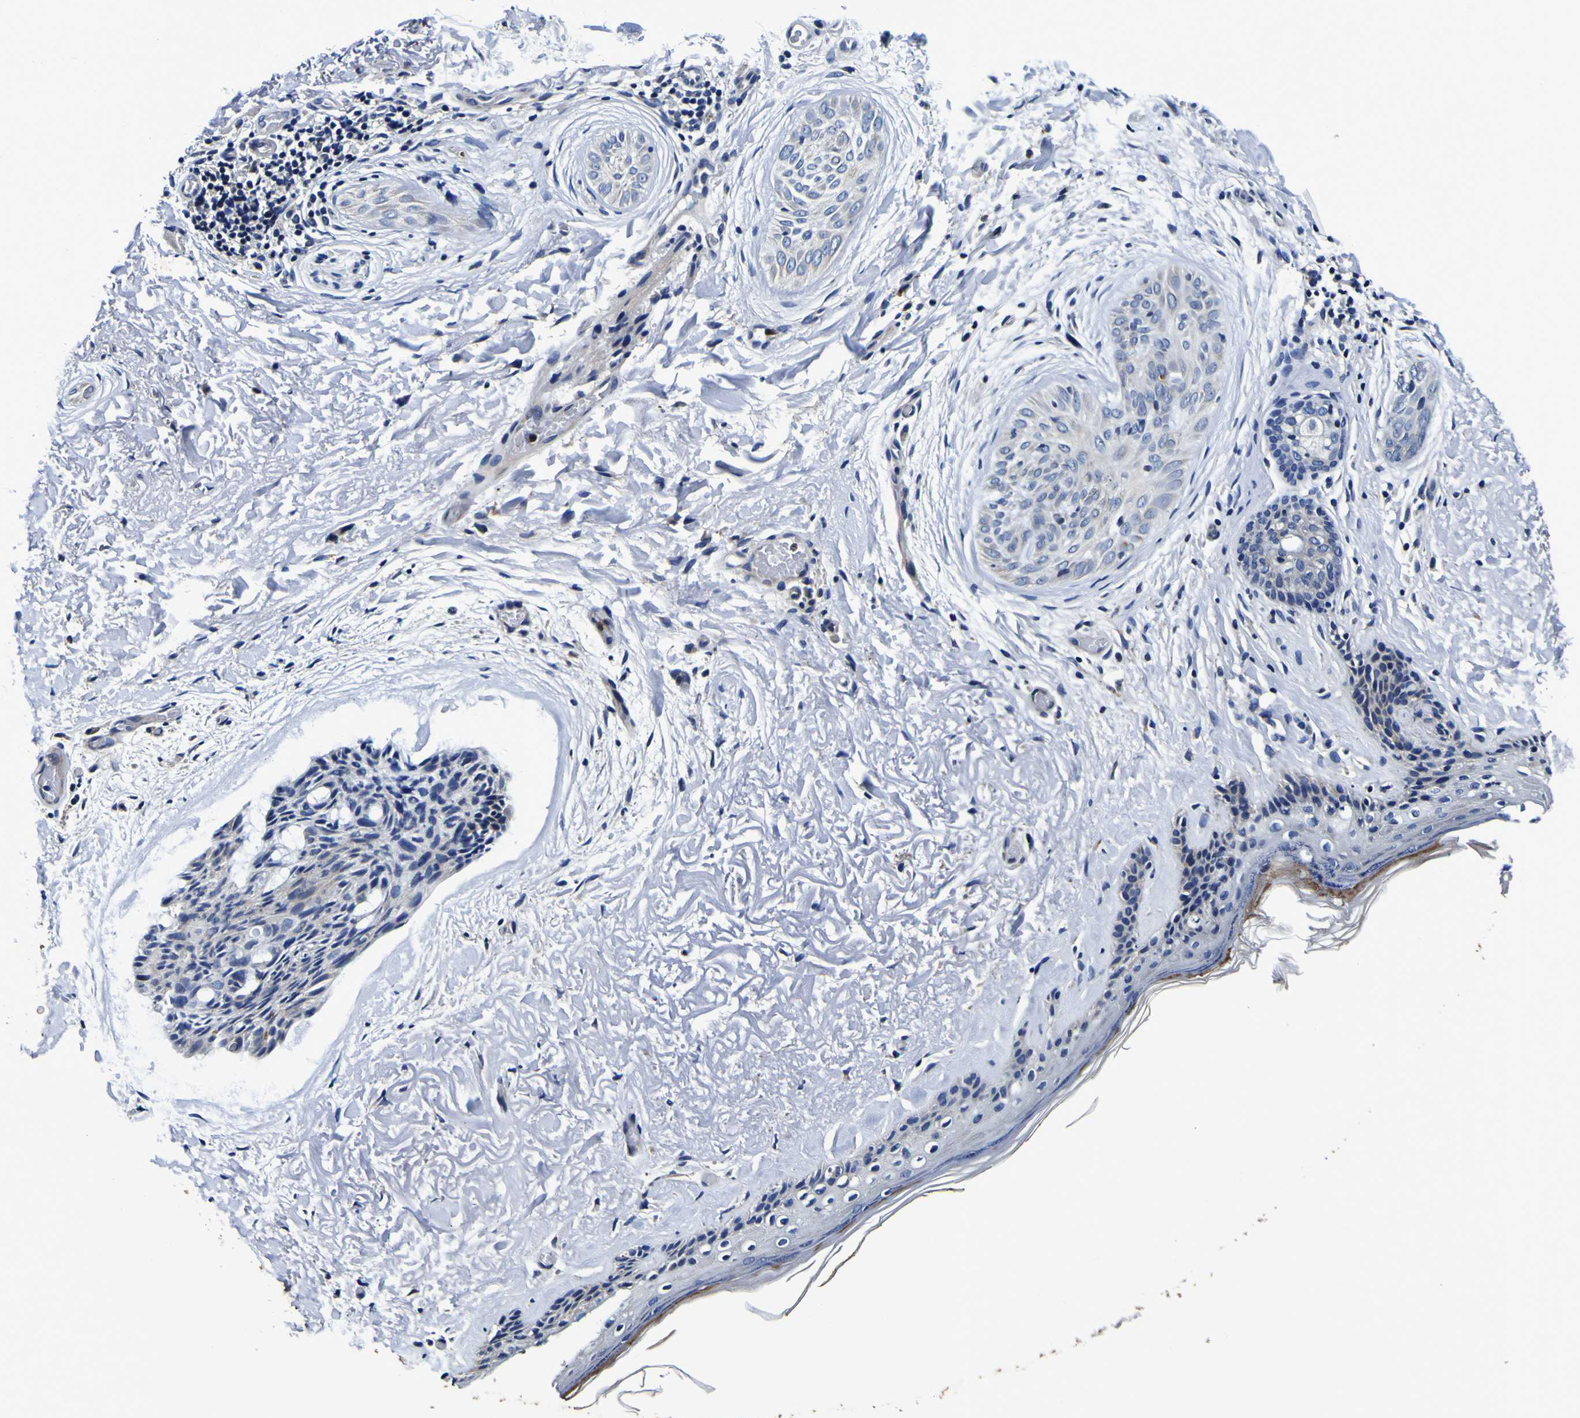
{"staining": {"intensity": "negative", "quantity": "none", "location": "none"}, "tissue": "skin cancer", "cell_type": "Tumor cells", "image_type": "cancer", "snomed": [{"axis": "morphology", "description": "Normal tissue, NOS"}, {"axis": "morphology", "description": "Basal cell carcinoma"}, {"axis": "topography", "description": "Skin"}], "caption": "IHC histopathology image of neoplastic tissue: human basal cell carcinoma (skin) stained with DAB shows no significant protein staining in tumor cells. (DAB (3,3'-diaminobenzidine) immunohistochemistry (IHC), high magnification).", "gene": "PANK4", "patient": {"sex": "female", "age": 71}}